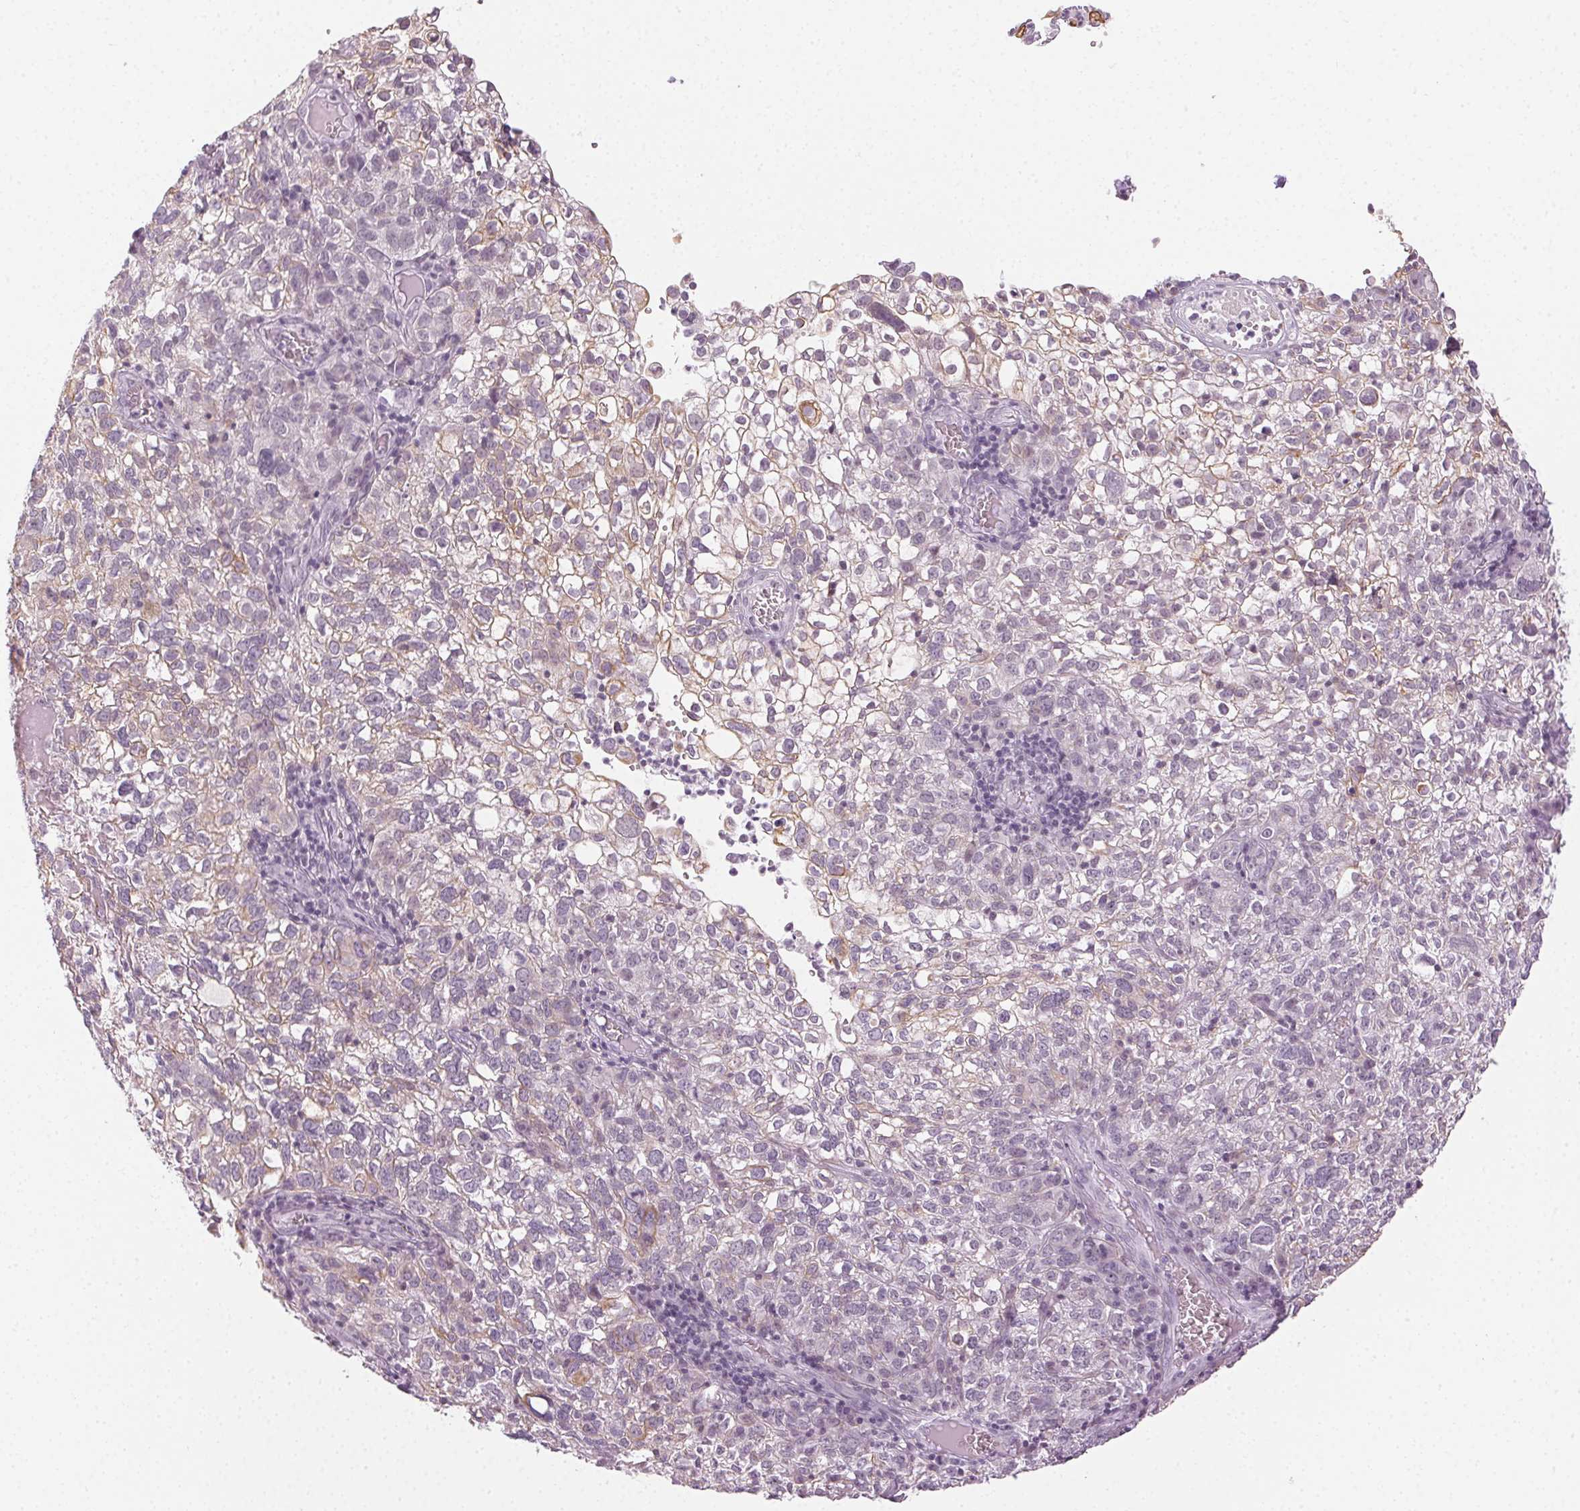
{"staining": {"intensity": "weak", "quantity": "<25%", "location": "cytoplasmic/membranous"}, "tissue": "cervical cancer", "cell_type": "Tumor cells", "image_type": "cancer", "snomed": [{"axis": "morphology", "description": "Squamous cell carcinoma, NOS"}, {"axis": "topography", "description": "Cervix"}], "caption": "IHC photomicrograph of neoplastic tissue: human cervical squamous cell carcinoma stained with DAB (3,3'-diaminobenzidine) demonstrates no significant protein staining in tumor cells.", "gene": "AIF1L", "patient": {"sex": "female", "age": 55}}